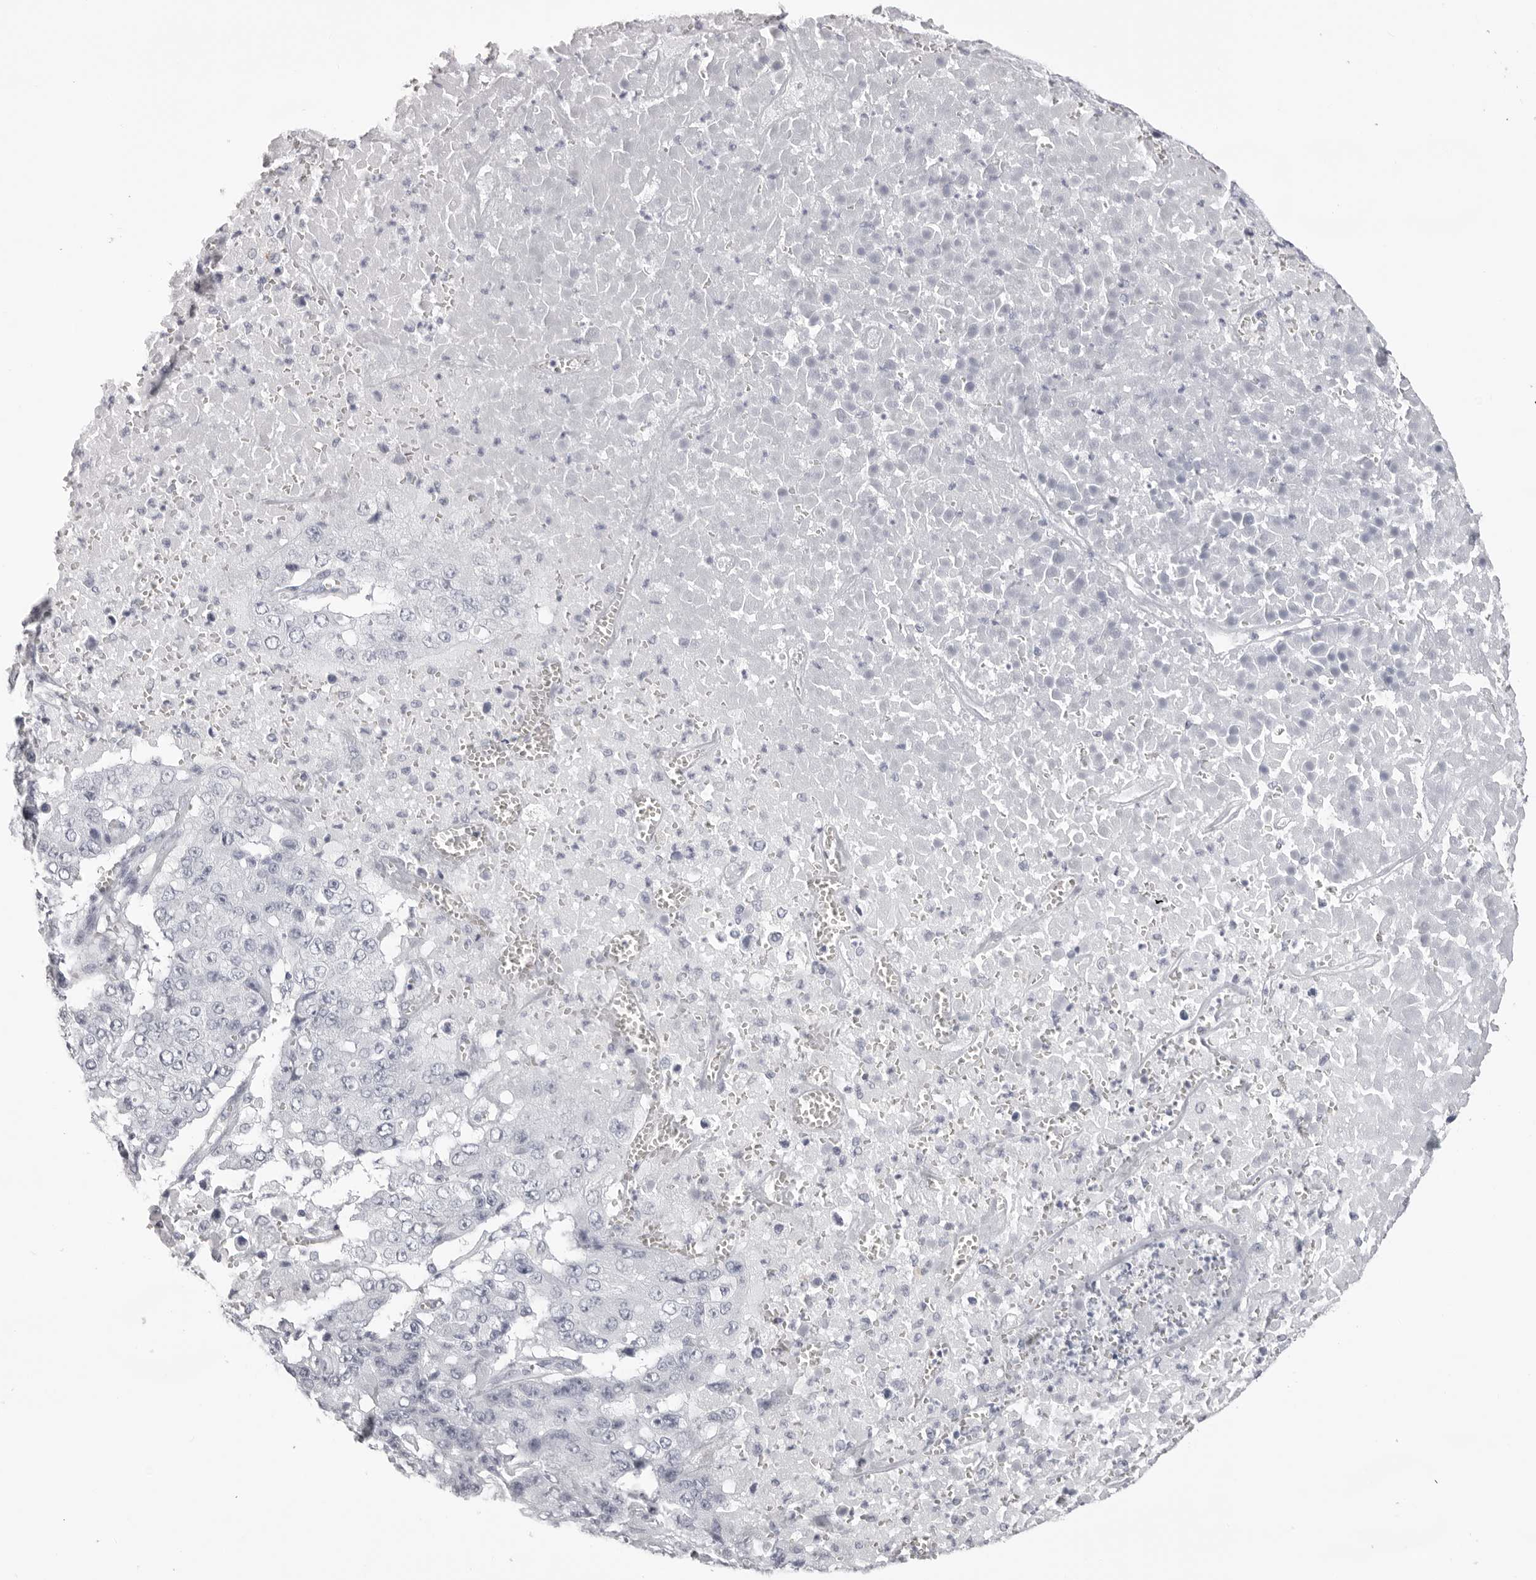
{"staining": {"intensity": "negative", "quantity": "none", "location": "none"}, "tissue": "pancreatic cancer", "cell_type": "Tumor cells", "image_type": "cancer", "snomed": [{"axis": "morphology", "description": "Adenocarcinoma, NOS"}, {"axis": "topography", "description": "Pancreas"}], "caption": "This is an IHC photomicrograph of human adenocarcinoma (pancreatic). There is no expression in tumor cells.", "gene": "CST1", "patient": {"sex": "male", "age": 50}}